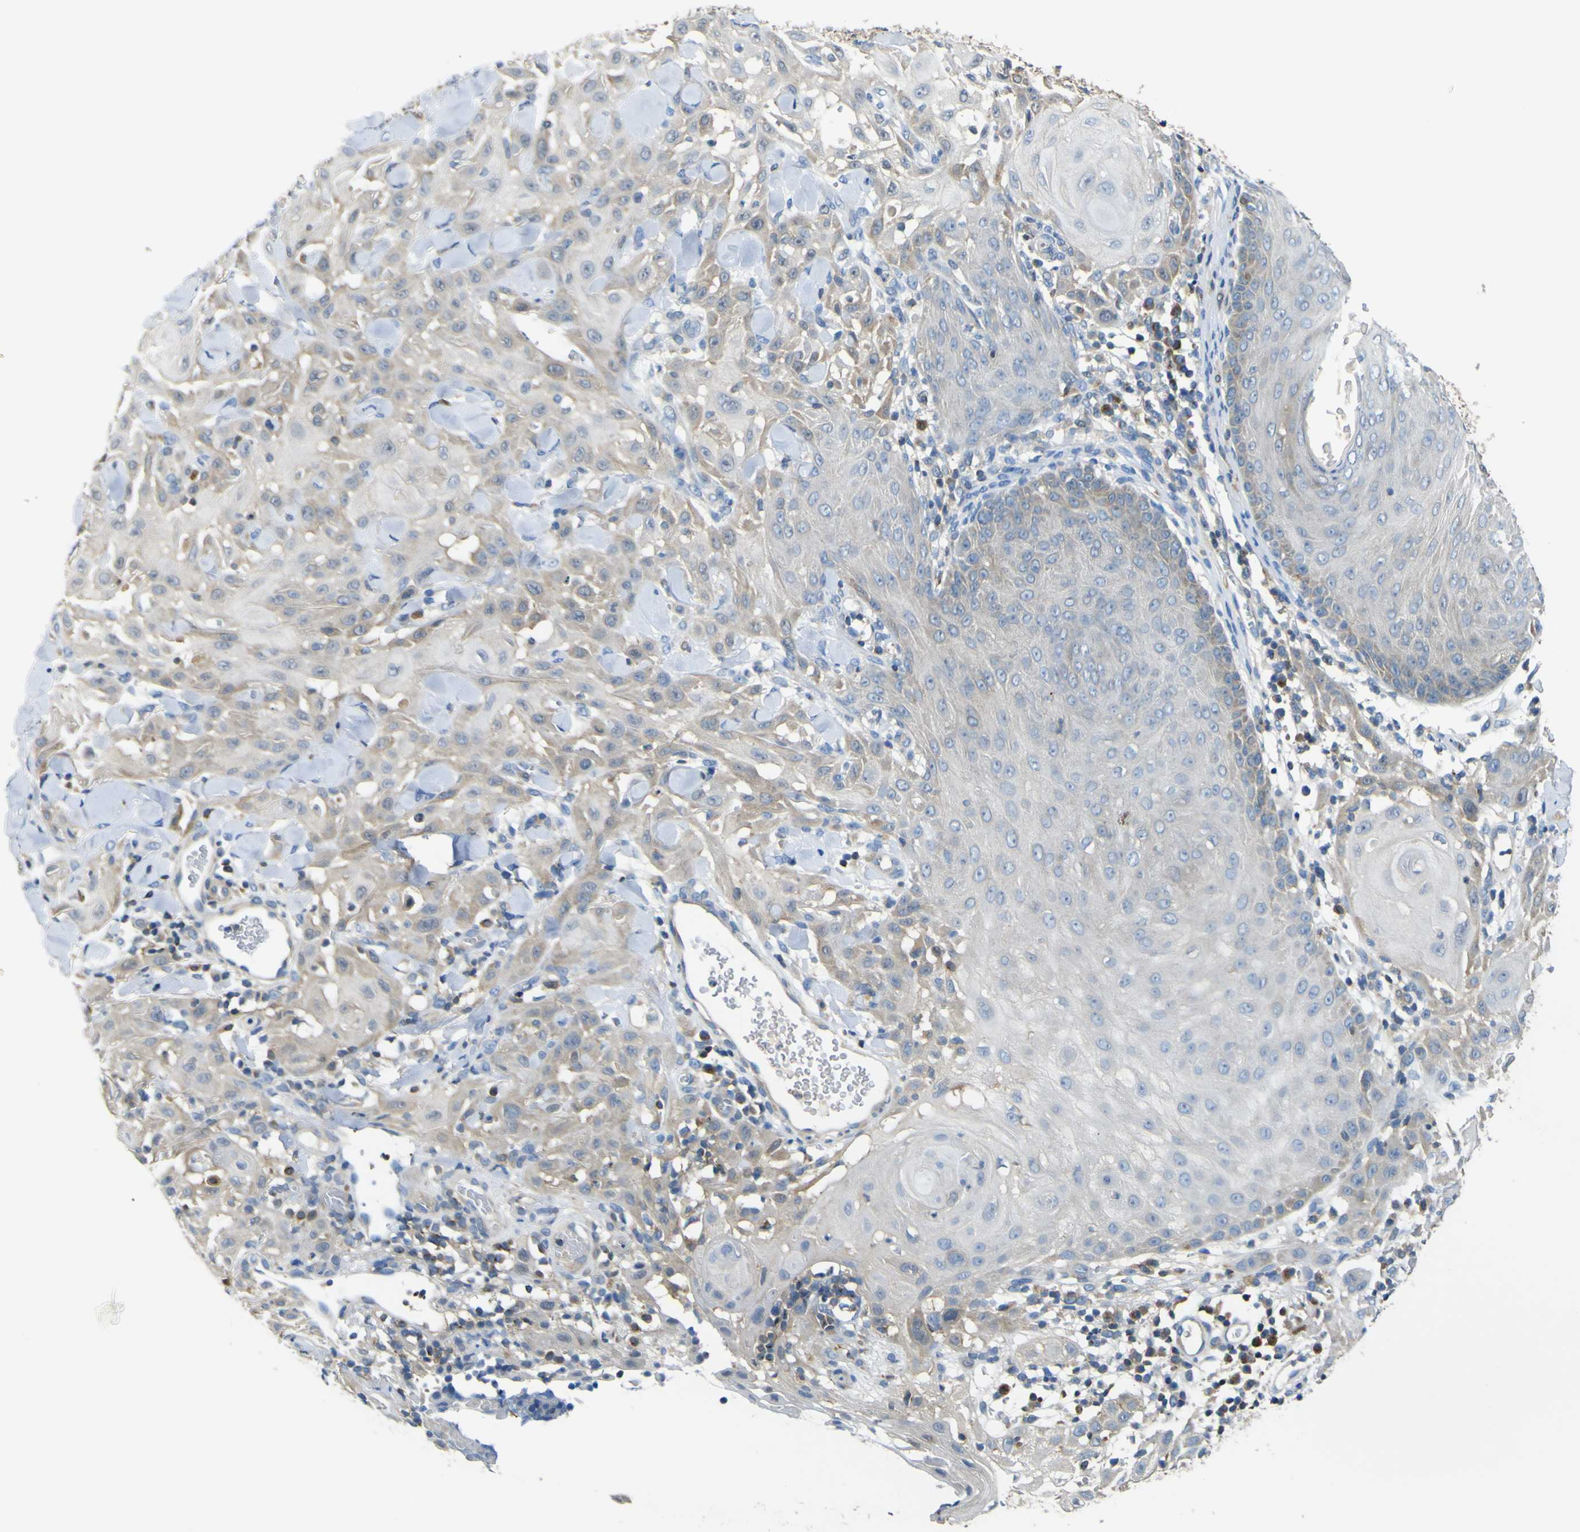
{"staining": {"intensity": "weak", "quantity": "25%-75%", "location": "cytoplasmic/membranous"}, "tissue": "skin cancer", "cell_type": "Tumor cells", "image_type": "cancer", "snomed": [{"axis": "morphology", "description": "Squamous cell carcinoma, NOS"}, {"axis": "topography", "description": "Skin"}], "caption": "Immunohistochemistry micrograph of human squamous cell carcinoma (skin) stained for a protein (brown), which displays low levels of weak cytoplasmic/membranous positivity in approximately 25%-75% of tumor cells.", "gene": "EML2", "patient": {"sex": "male", "age": 24}}